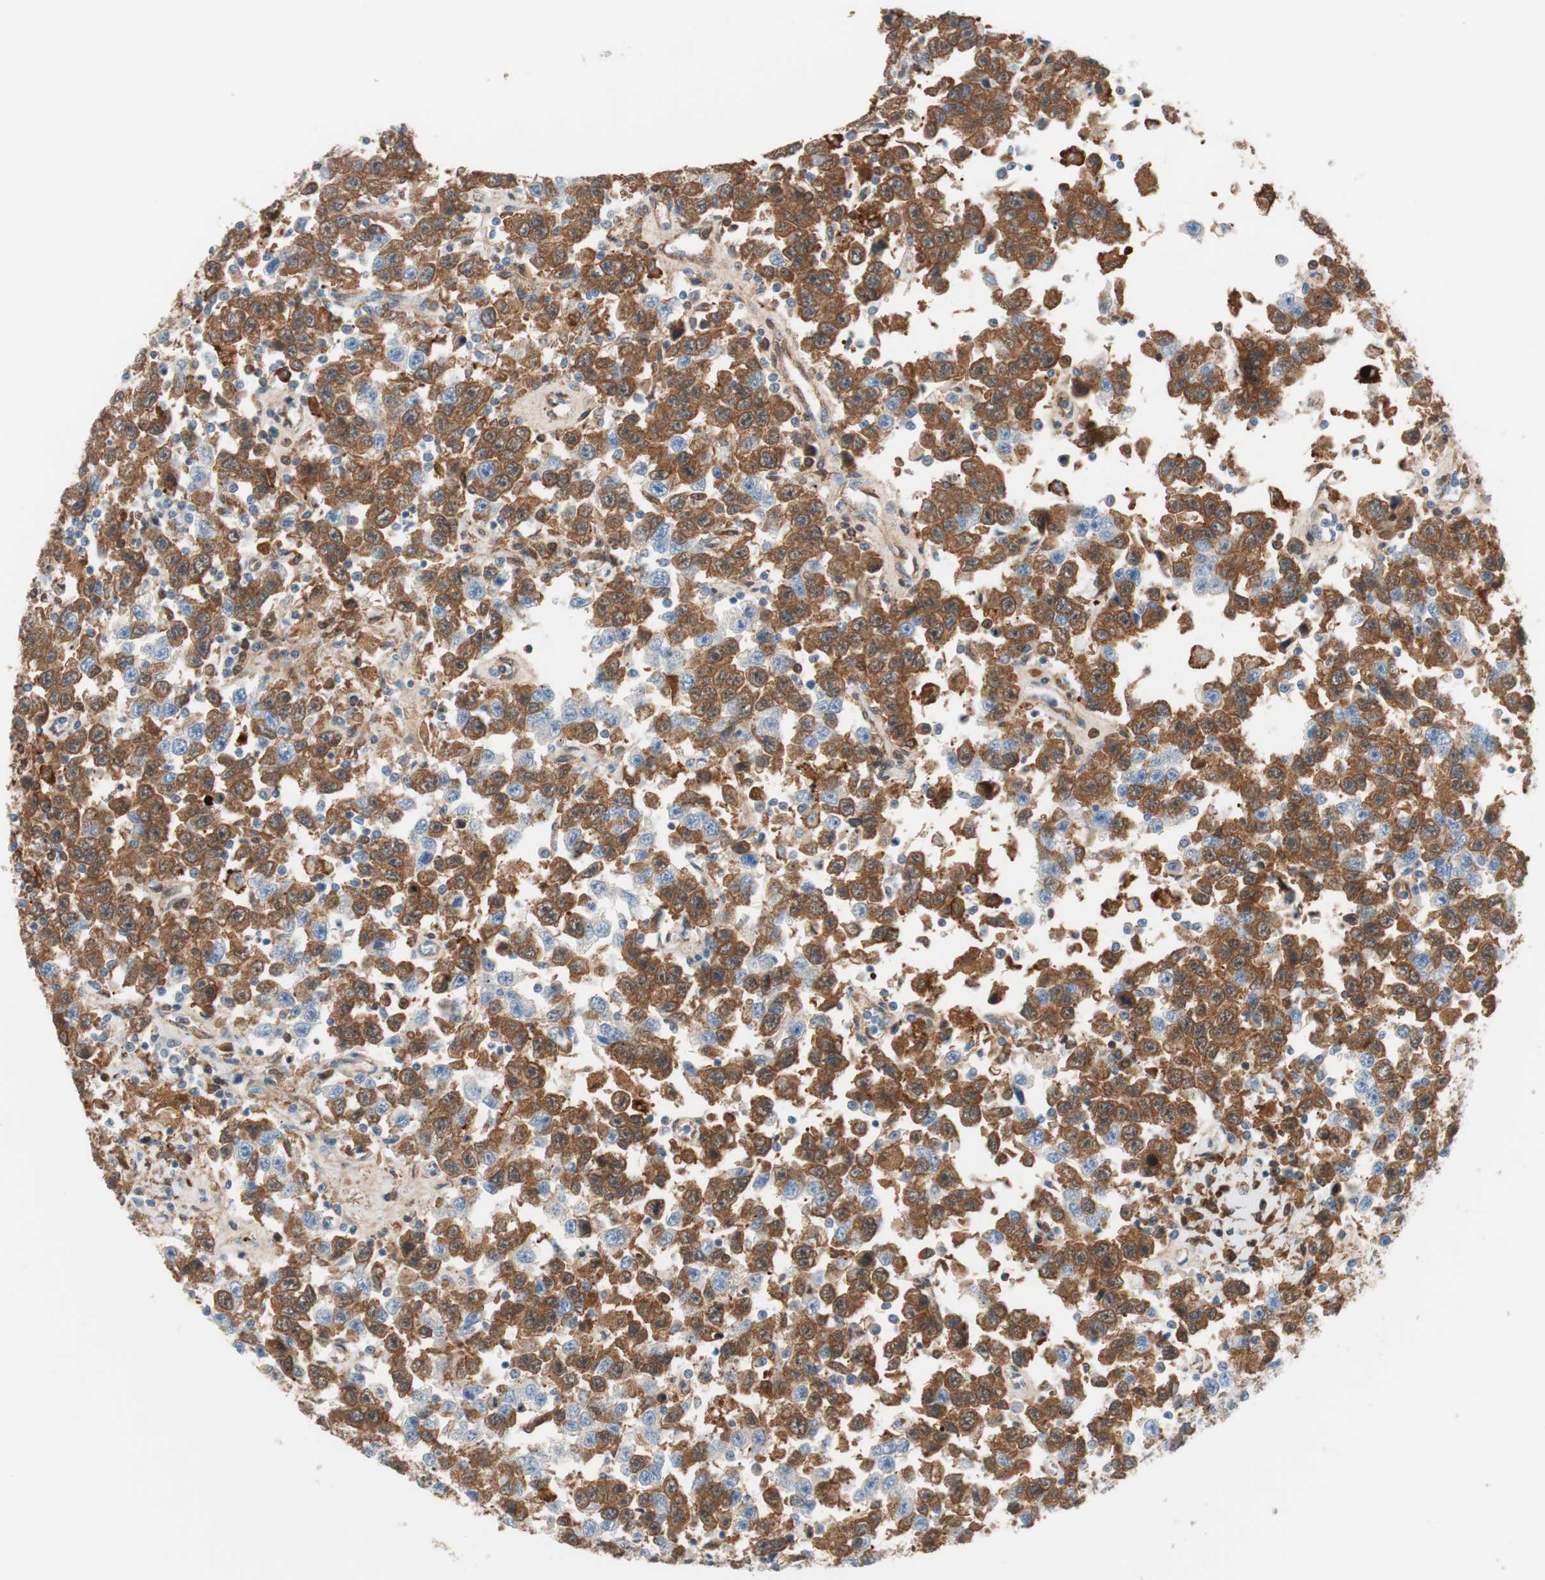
{"staining": {"intensity": "moderate", "quantity": ">75%", "location": "cytoplasmic/membranous"}, "tissue": "testis cancer", "cell_type": "Tumor cells", "image_type": "cancer", "snomed": [{"axis": "morphology", "description": "Seminoma, NOS"}, {"axis": "topography", "description": "Testis"}], "caption": "Immunohistochemical staining of testis cancer demonstrates medium levels of moderate cytoplasmic/membranous expression in approximately >75% of tumor cells. (DAB IHC, brown staining for protein, blue staining for nuclei).", "gene": "RBP4", "patient": {"sex": "male", "age": 41}}